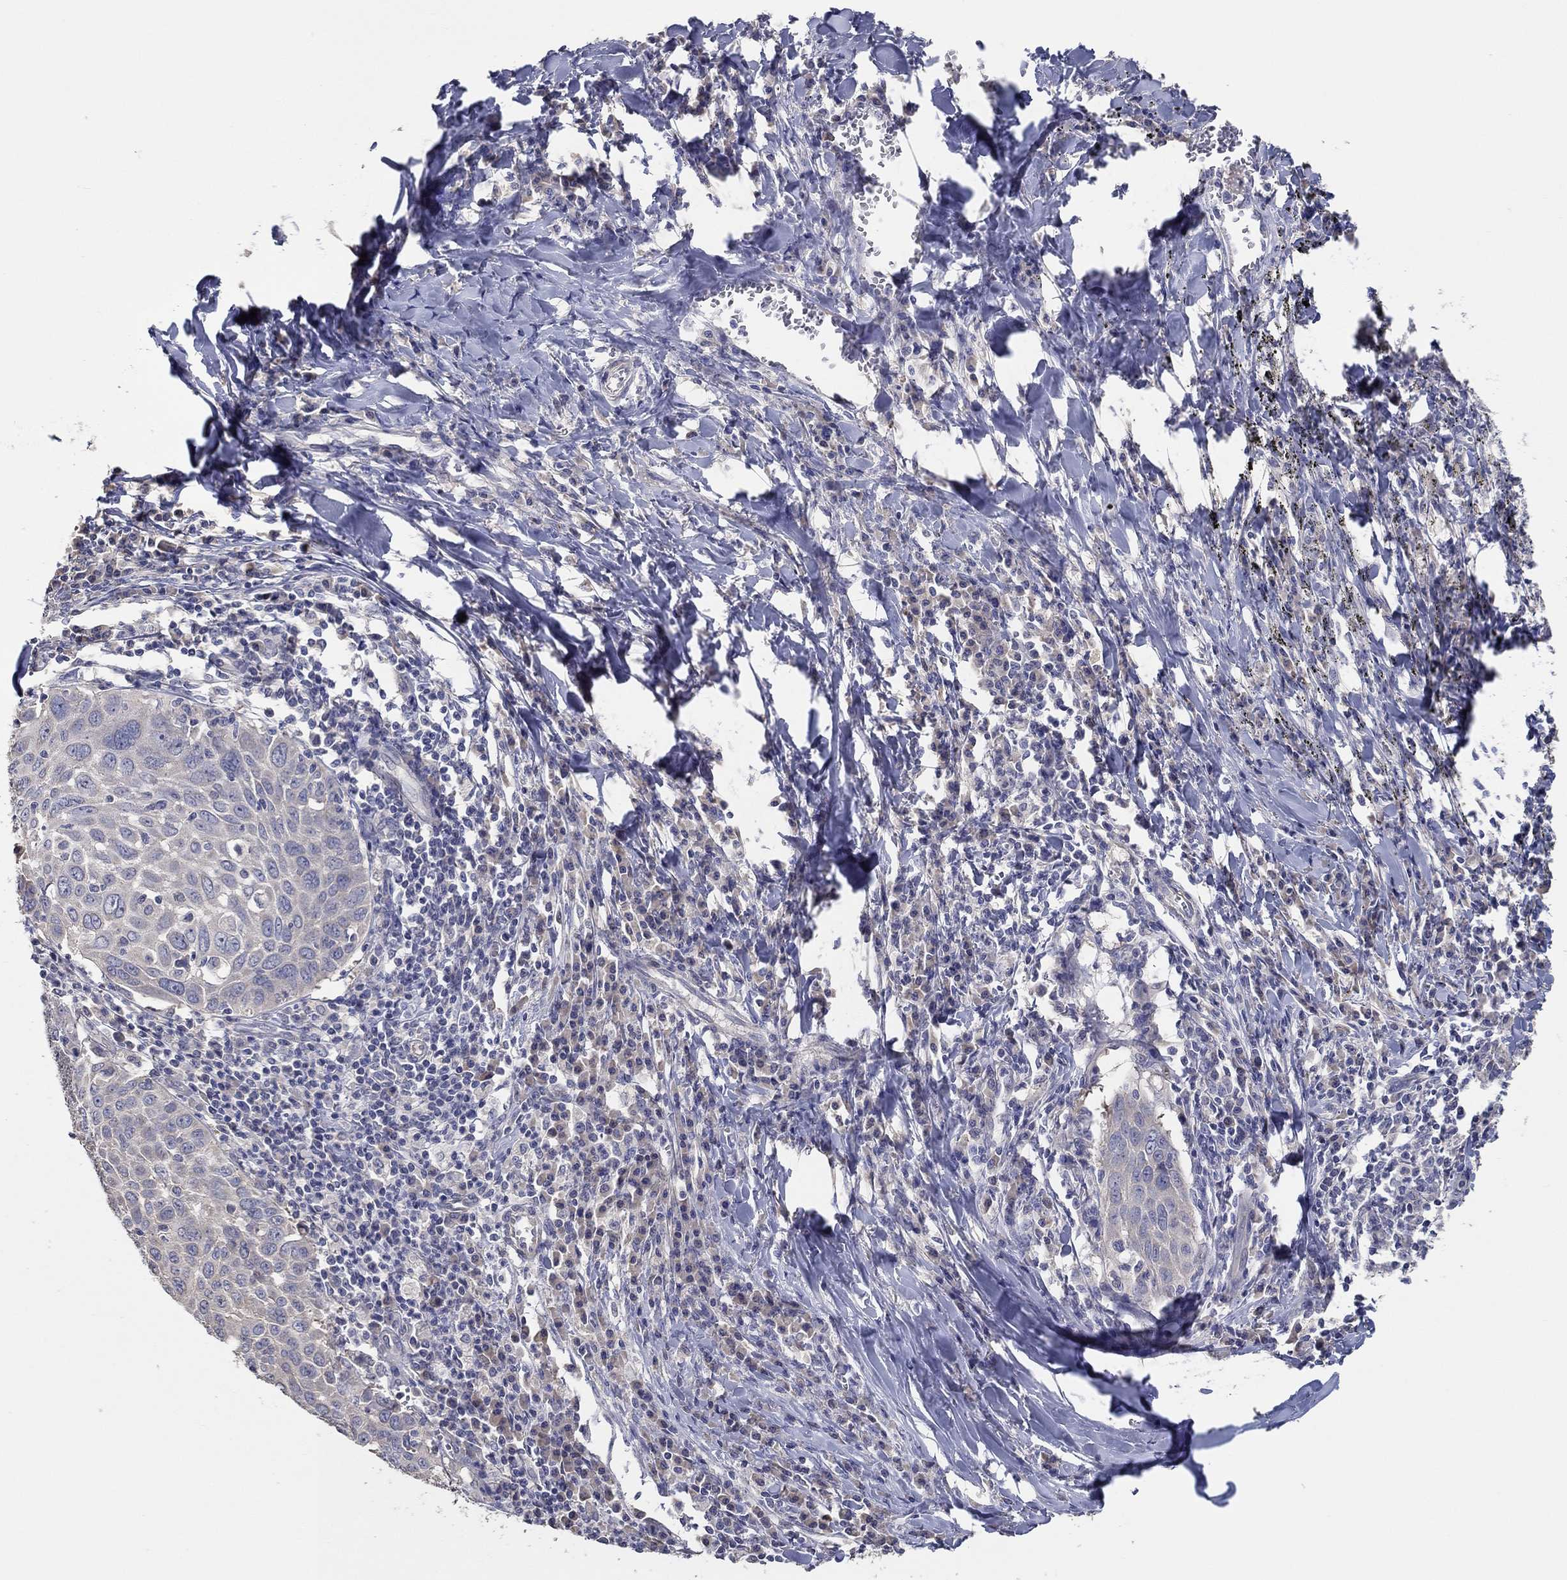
{"staining": {"intensity": "negative", "quantity": "none", "location": "none"}, "tissue": "lung cancer", "cell_type": "Tumor cells", "image_type": "cancer", "snomed": [{"axis": "morphology", "description": "Squamous cell carcinoma, NOS"}, {"axis": "topography", "description": "Lung"}], "caption": "IHC of human lung cancer exhibits no expression in tumor cells.", "gene": "DOCK3", "patient": {"sex": "male", "age": 57}}